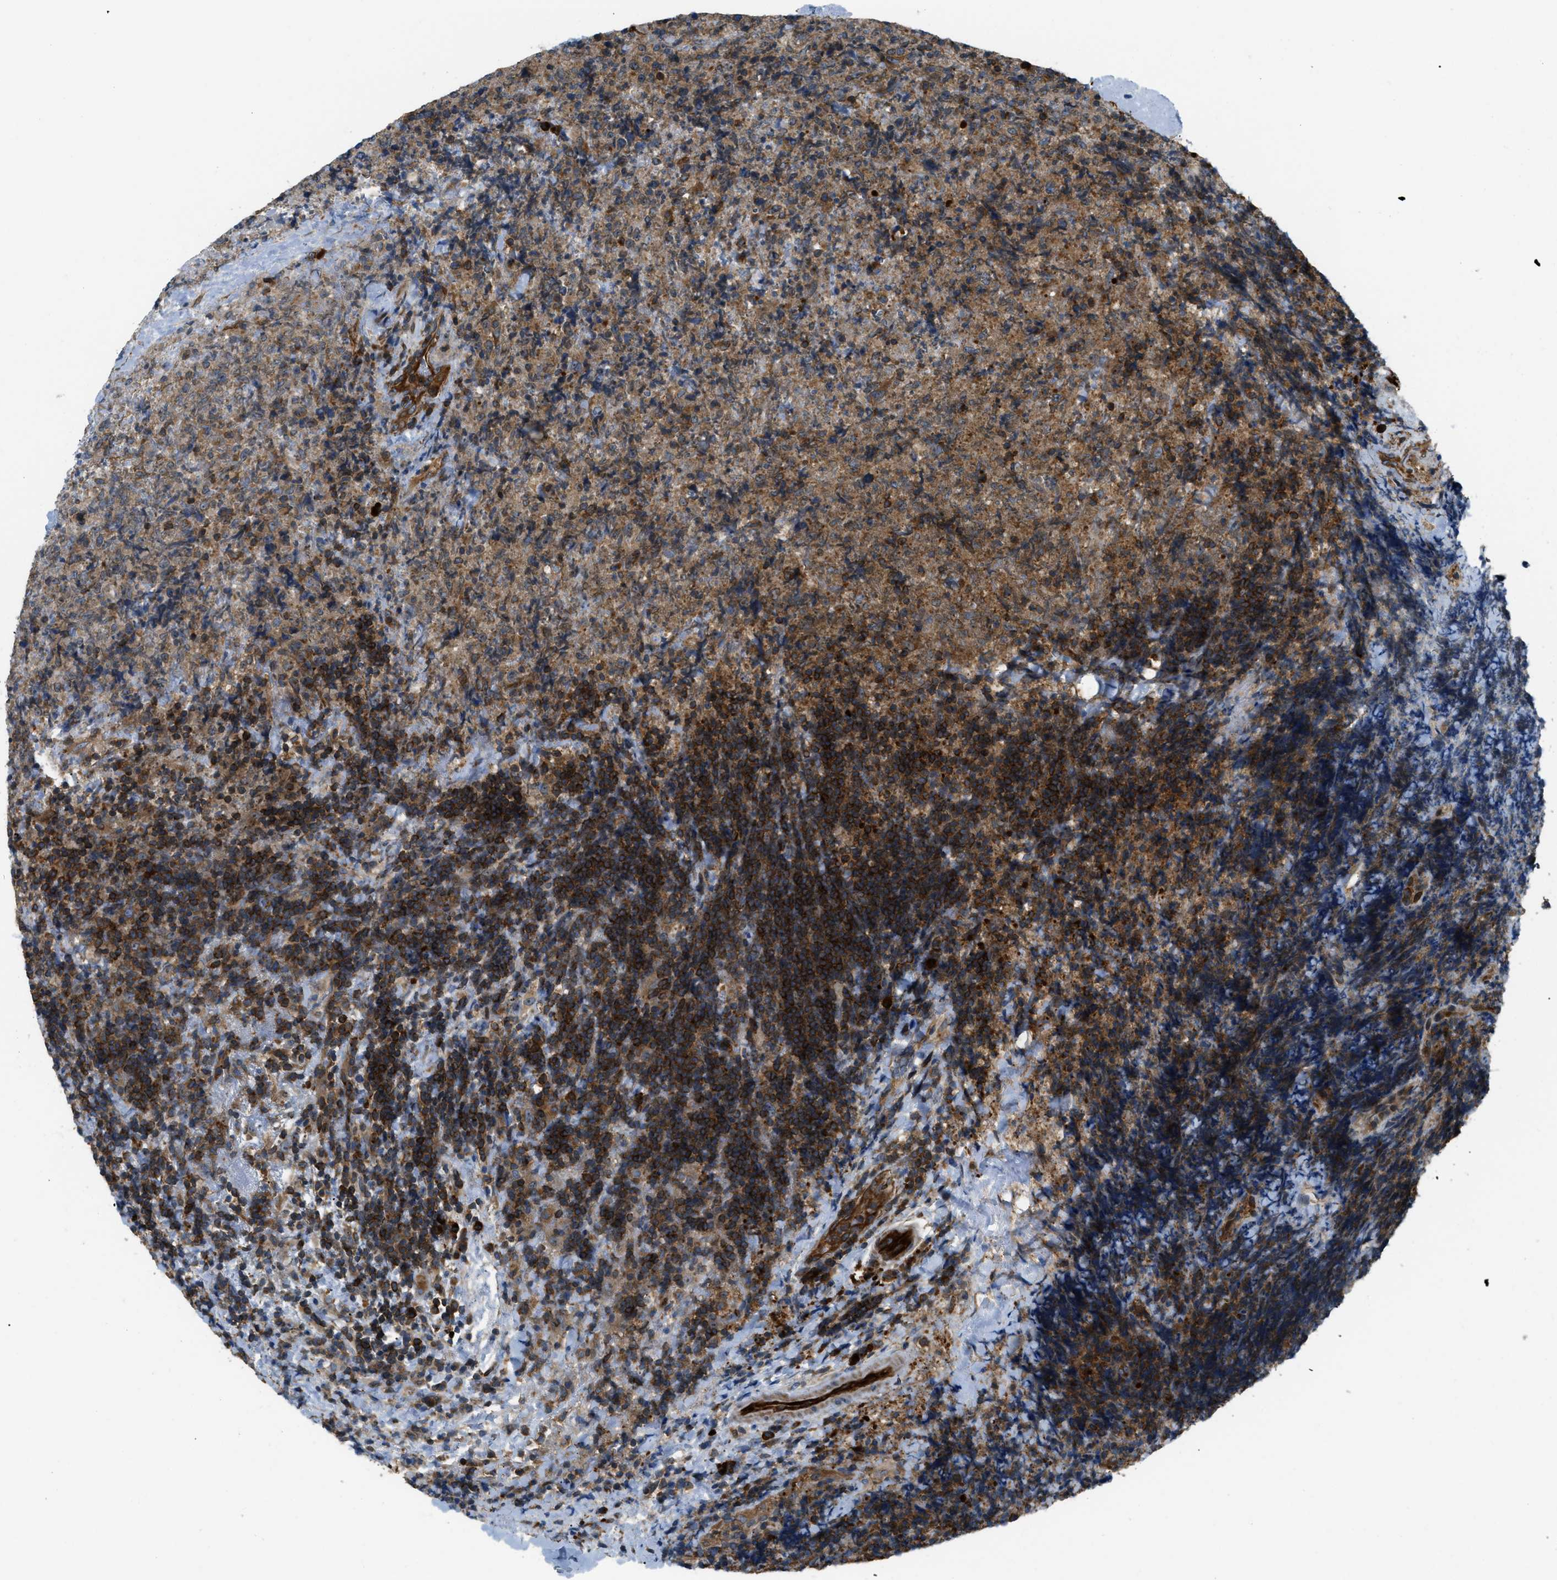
{"staining": {"intensity": "moderate", "quantity": ">75%", "location": "cytoplasmic/membranous"}, "tissue": "lymphoma", "cell_type": "Tumor cells", "image_type": "cancer", "snomed": [{"axis": "morphology", "description": "Malignant lymphoma, non-Hodgkin's type, High grade"}, {"axis": "topography", "description": "Tonsil"}], "caption": "The photomicrograph shows immunohistochemical staining of malignant lymphoma, non-Hodgkin's type (high-grade). There is moderate cytoplasmic/membranous expression is appreciated in approximately >75% of tumor cells.", "gene": "ATP2A3", "patient": {"sex": "female", "age": 36}}